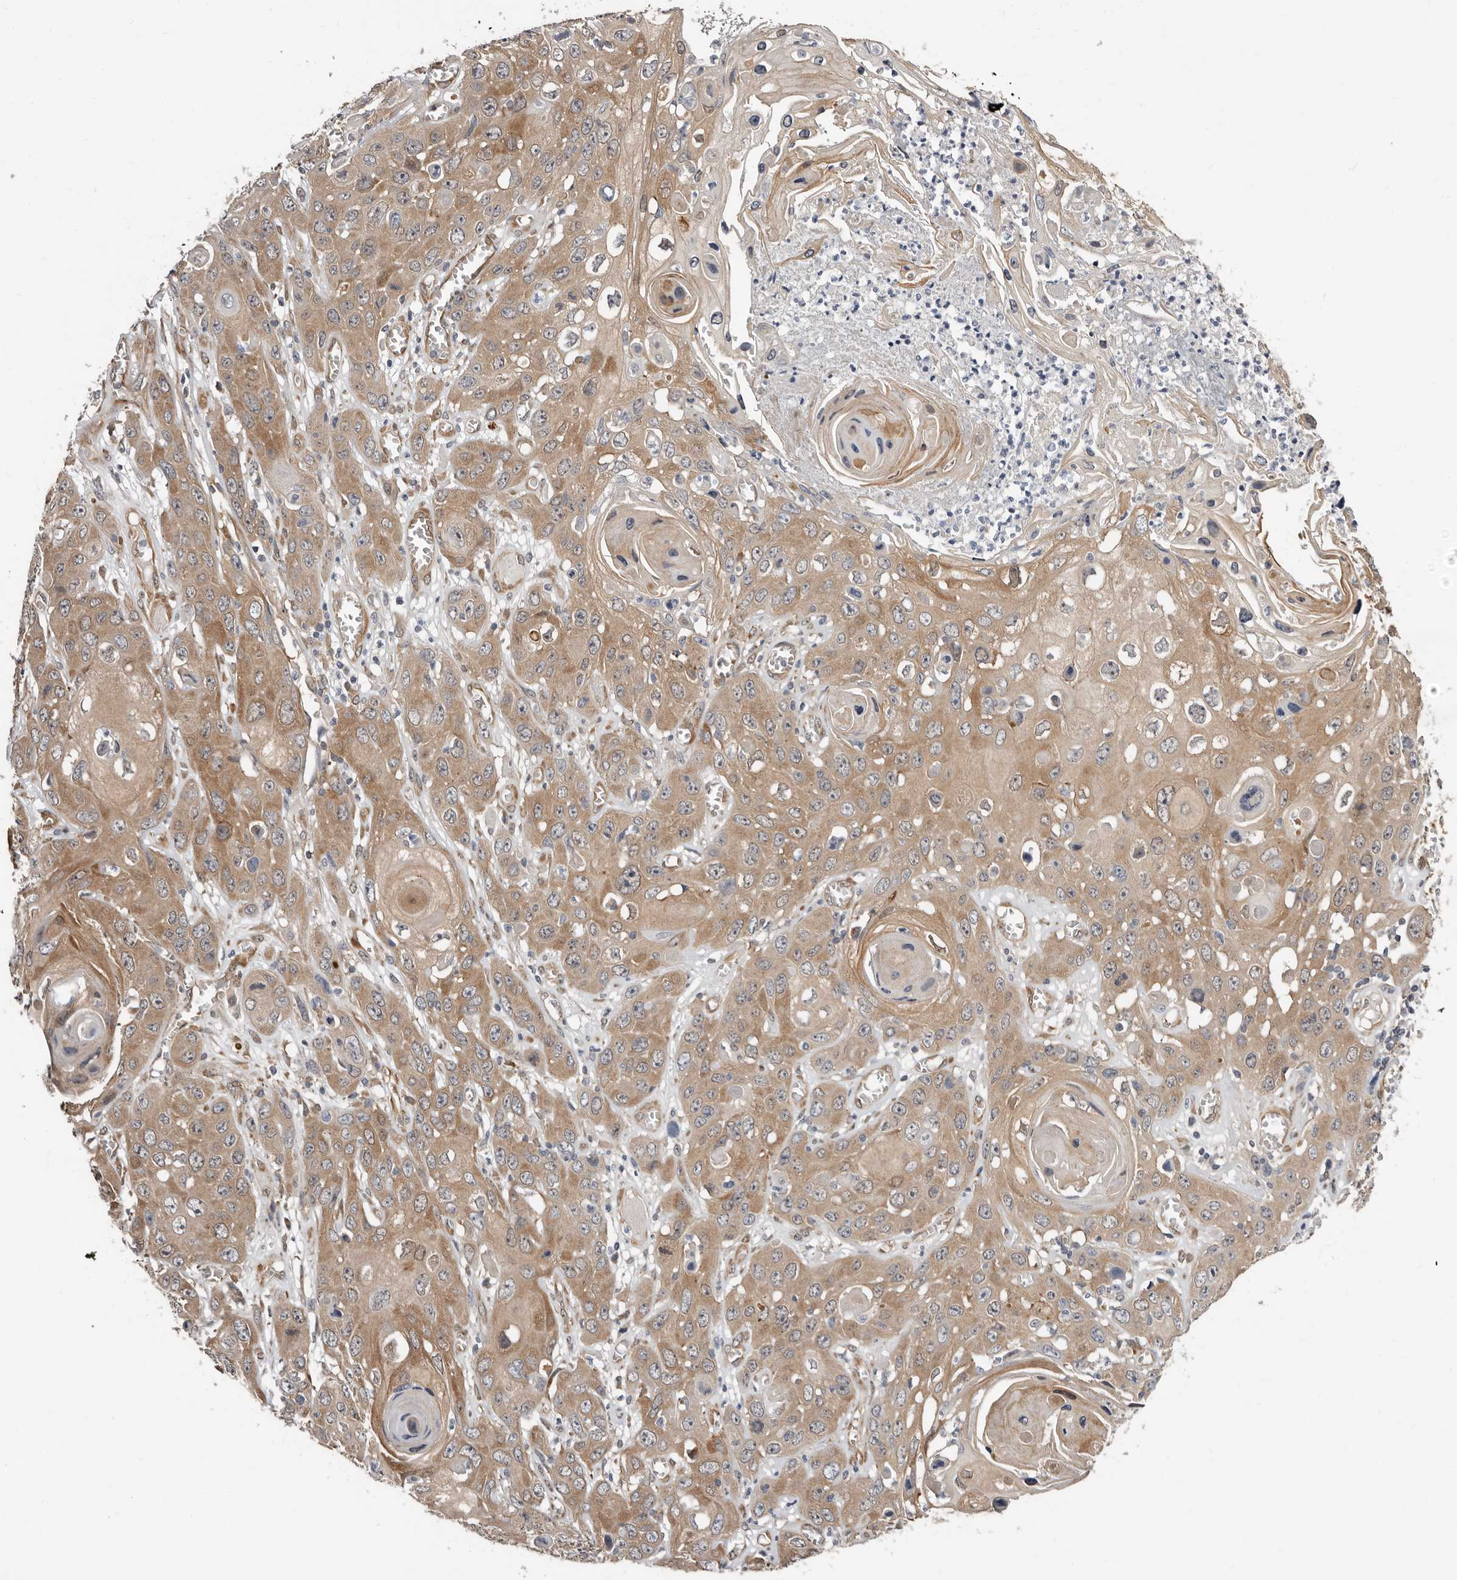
{"staining": {"intensity": "moderate", "quantity": ">75%", "location": "cytoplasmic/membranous"}, "tissue": "skin cancer", "cell_type": "Tumor cells", "image_type": "cancer", "snomed": [{"axis": "morphology", "description": "Squamous cell carcinoma, NOS"}, {"axis": "topography", "description": "Skin"}], "caption": "Brown immunohistochemical staining in human skin squamous cell carcinoma exhibits moderate cytoplasmic/membranous expression in approximately >75% of tumor cells.", "gene": "SBDS", "patient": {"sex": "male", "age": 55}}